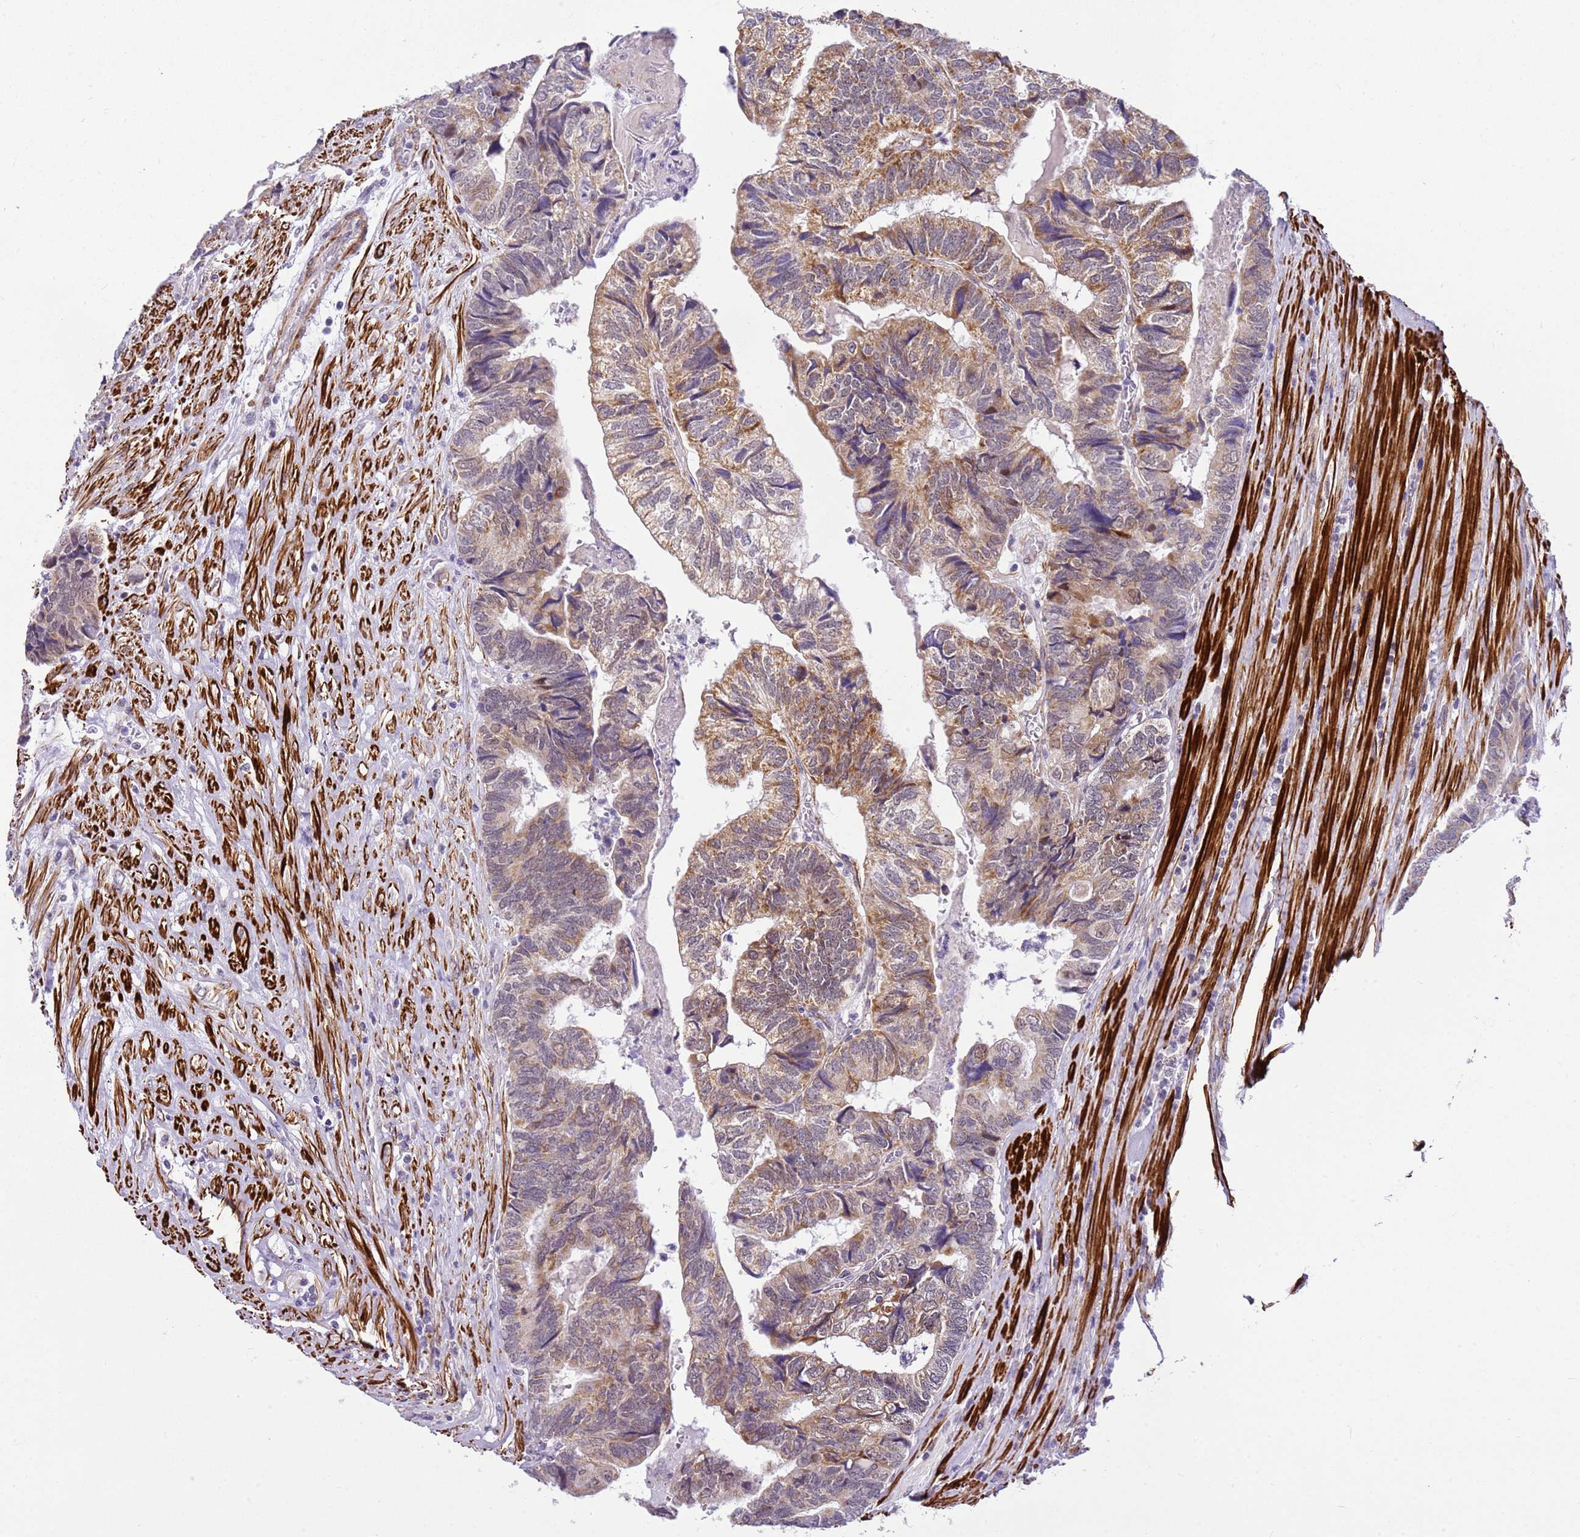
{"staining": {"intensity": "moderate", "quantity": "25%-75%", "location": "cytoplasmic/membranous"}, "tissue": "colorectal cancer", "cell_type": "Tumor cells", "image_type": "cancer", "snomed": [{"axis": "morphology", "description": "Adenocarcinoma, NOS"}, {"axis": "topography", "description": "Colon"}], "caption": "An immunohistochemistry (IHC) histopathology image of neoplastic tissue is shown. Protein staining in brown shows moderate cytoplasmic/membranous positivity in adenocarcinoma (colorectal) within tumor cells.", "gene": "SMIM4", "patient": {"sex": "female", "age": 67}}